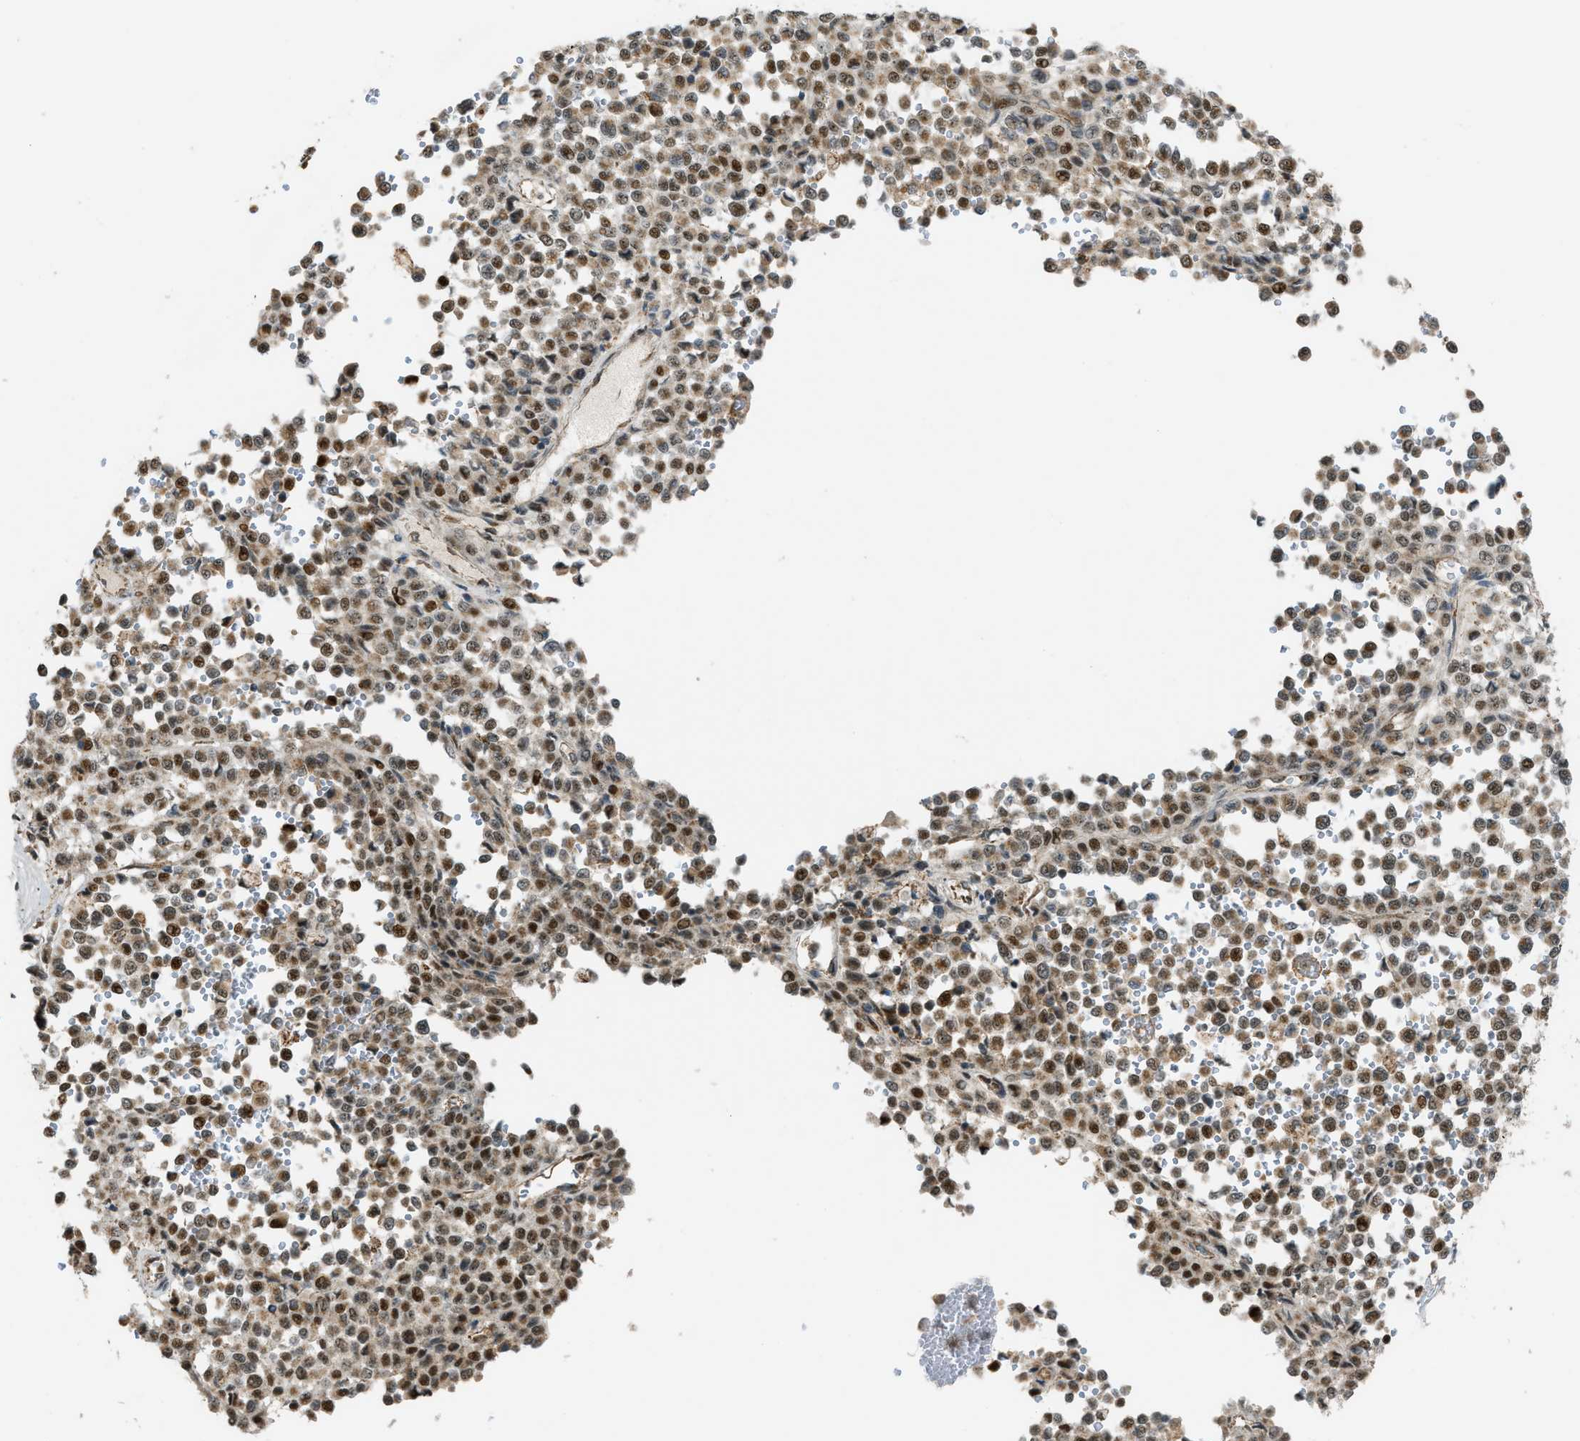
{"staining": {"intensity": "weak", "quantity": ">75%", "location": "cytoplasmic/membranous,nuclear"}, "tissue": "melanoma", "cell_type": "Tumor cells", "image_type": "cancer", "snomed": [{"axis": "morphology", "description": "Malignant melanoma, Metastatic site"}, {"axis": "topography", "description": "Pancreas"}], "caption": "Immunohistochemical staining of human malignant melanoma (metastatic site) exhibits weak cytoplasmic/membranous and nuclear protein expression in approximately >75% of tumor cells.", "gene": "CCDC186", "patient": {"sex": "female", "age": 30}}